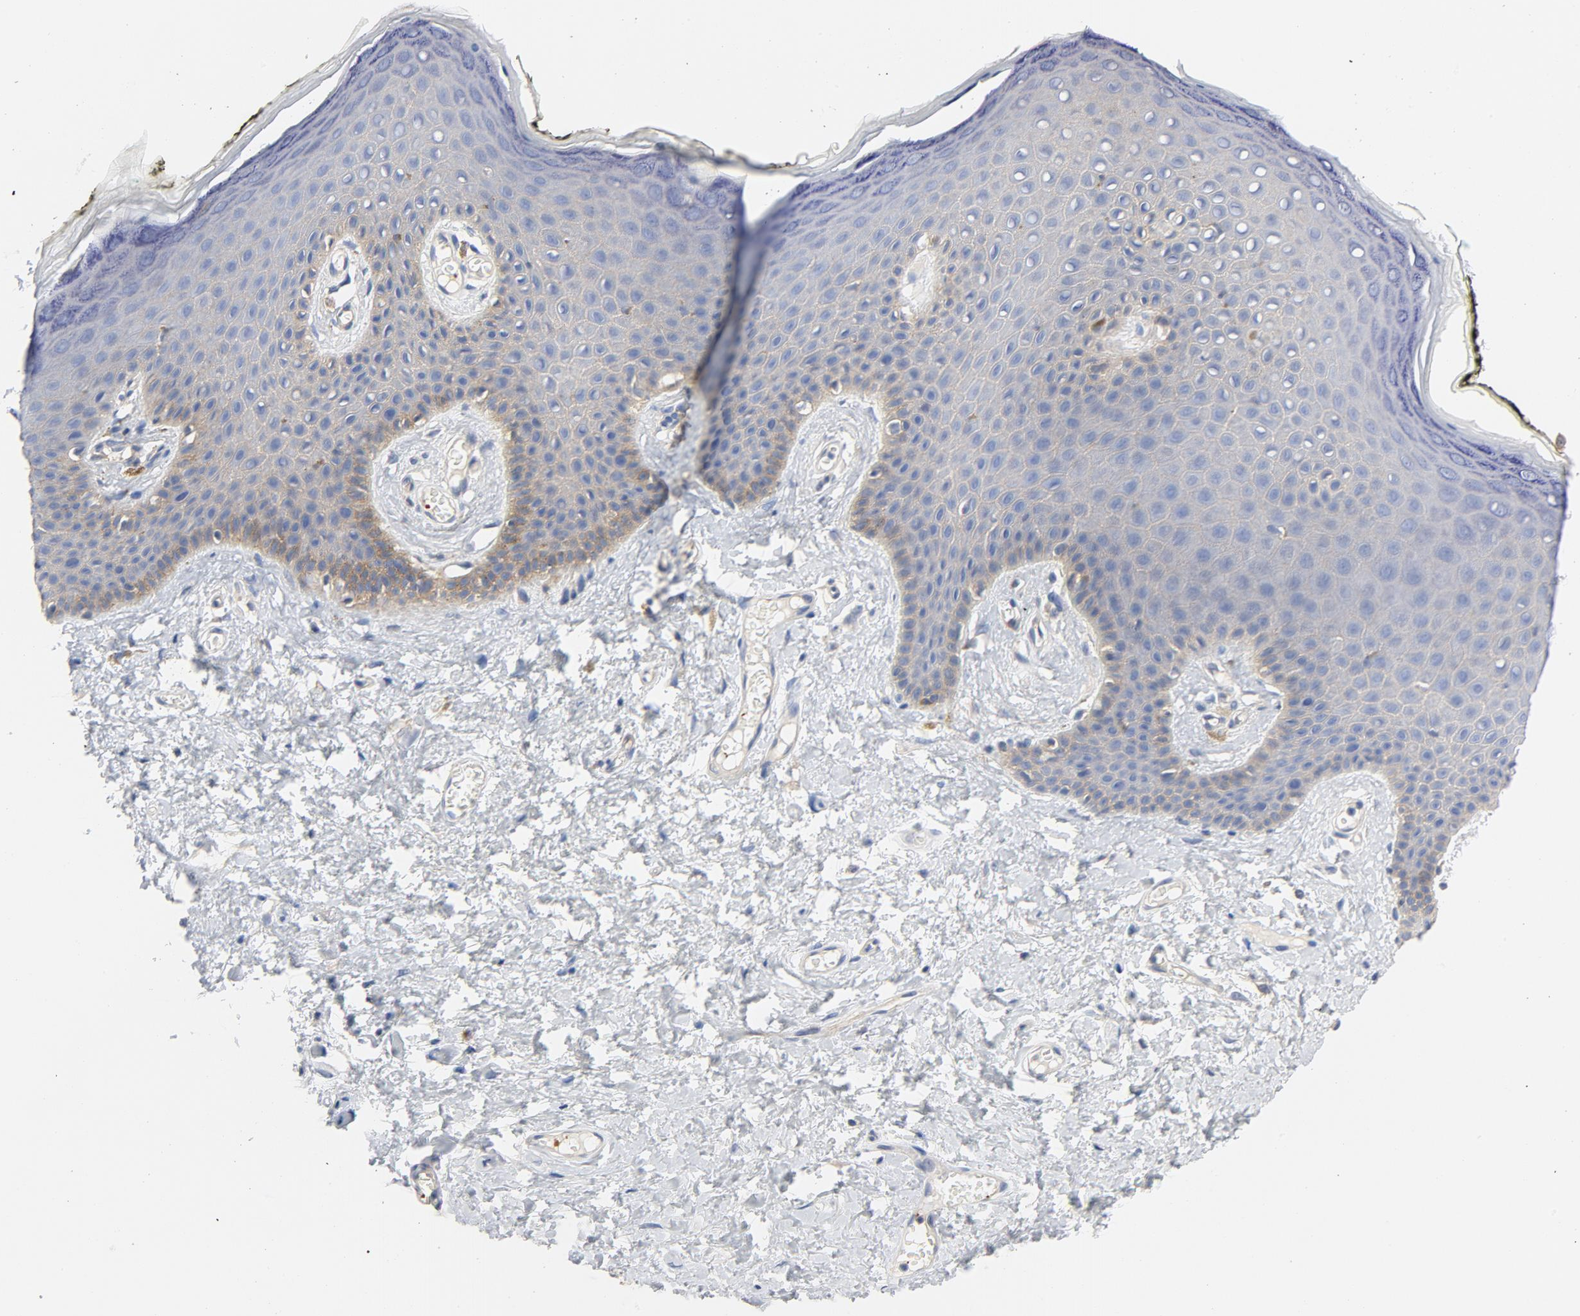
{"staining": {"intensity": "moderate", "quantity": "<25%", "location": "cytoplasmic/membranous"}, "tissue": "skin", "cell_type": "Epidermal cells", "image_type": "normal", "snomed": [{"axis": "morphology", "description": "Normal tissue, NOS"}, {"axis": "morphology", "description": "Inflammation, NOS"}, {"axis": "topography", "description": "Vulva"}], "caption": "Benign skin displays moderate cytoplasmic/membranous expression in approximately <25% of epidermal cells, visualized by immunohistochemistry.", "gene": "SRC", "patient": {"sex": "female", "age": 84}}